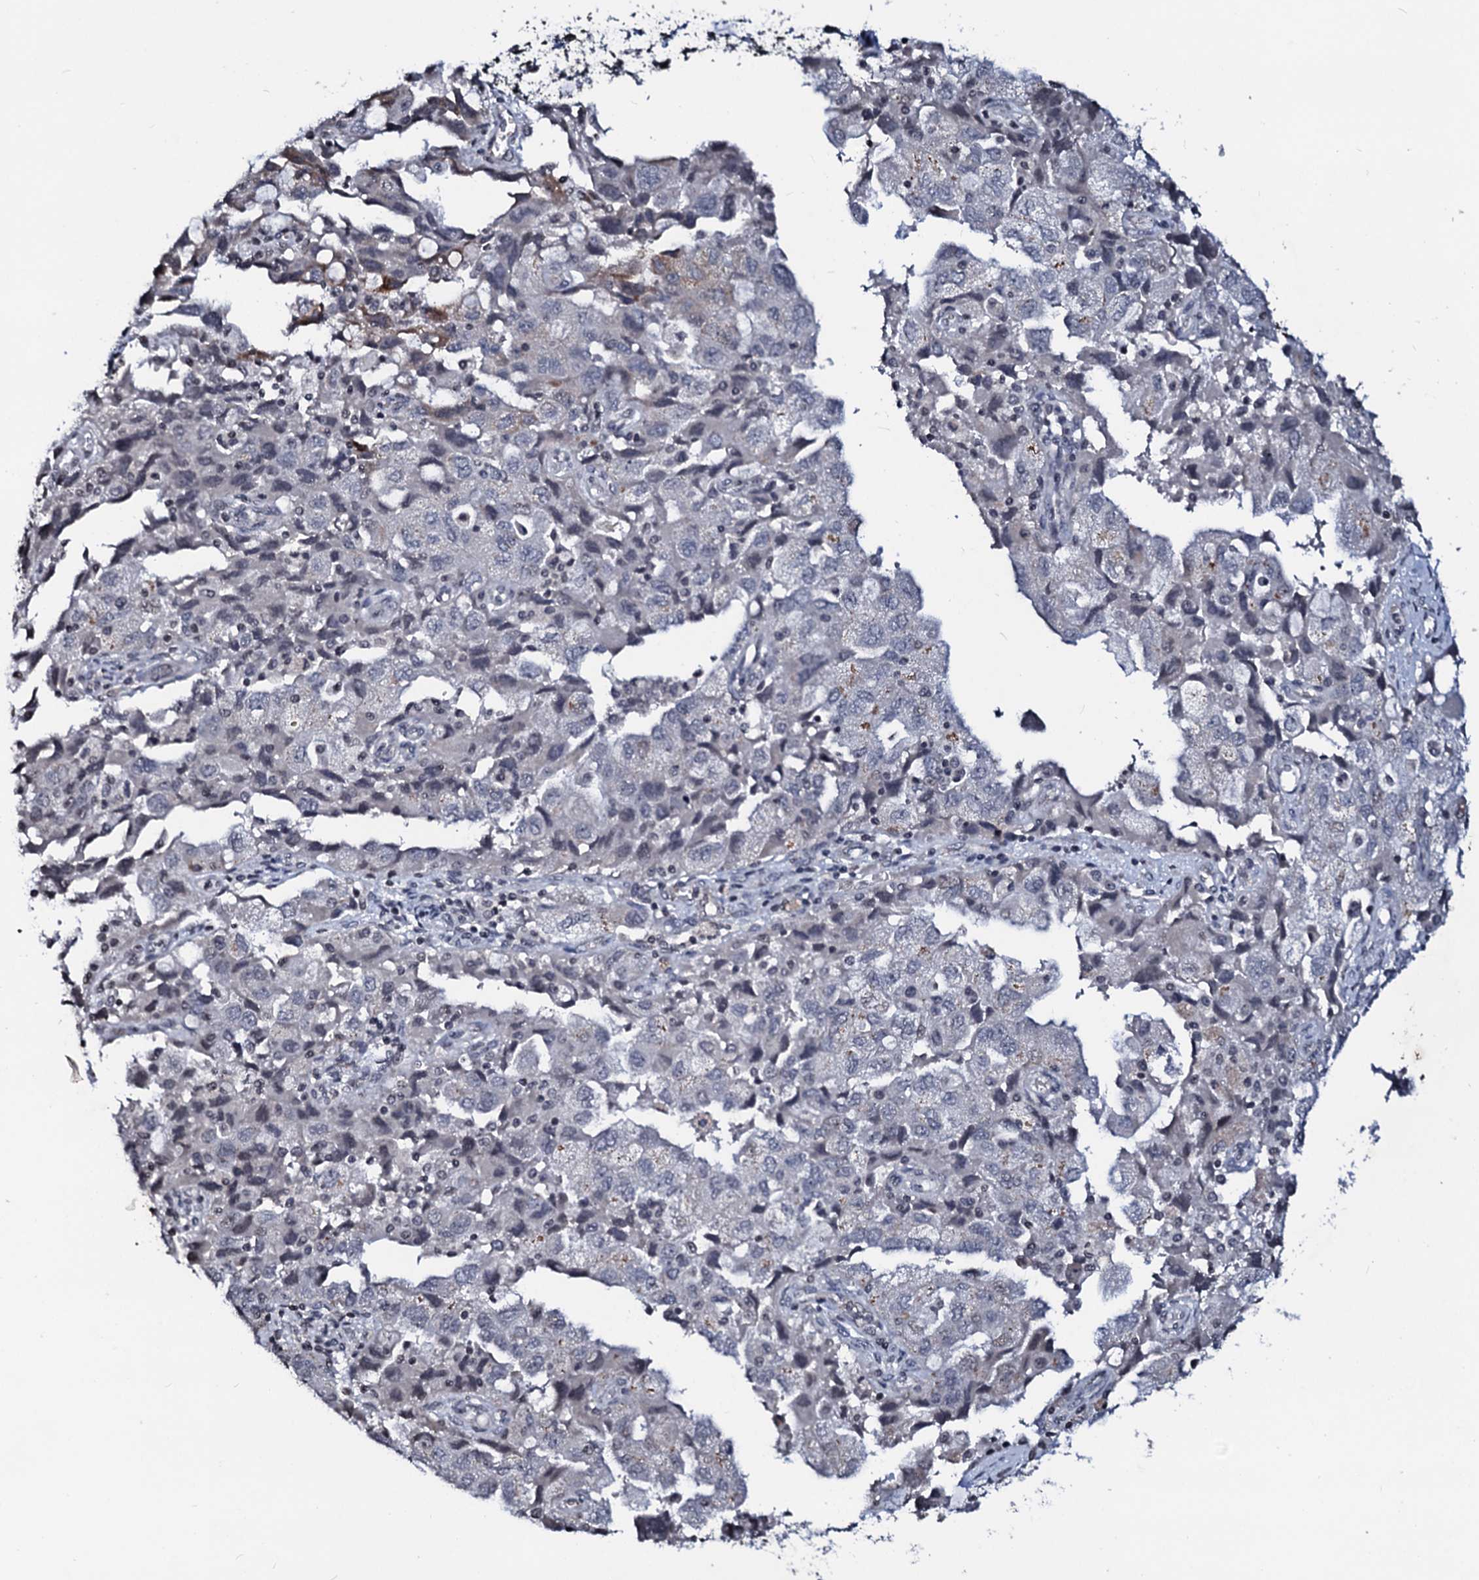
{"staining": {"intensity": "strong", "quantity": "<25%", "location": "cytoplasmic/membranous"}, "tissue": "ovarian cancer", "cell_type": "Tumor cells", "image_type": "cancer", "snomed": [{"axis": "morphology", "description": "Carcinoma, NOS"}, {"axis": "morphology", "description": "Cystadenocarcinoma, serous, NOS"}, {"axis": "topography", "description": "Ovary"}], "caption": "About <25% of tumor cells in human ovarian cancer (serous cystadenocarcinoma) display strong cytoplasmic/membranous protein expression as visualized by brown immunohistochemical staining.", "gene": "LSM11", "patient": {"sex": "female", "age": 69}}